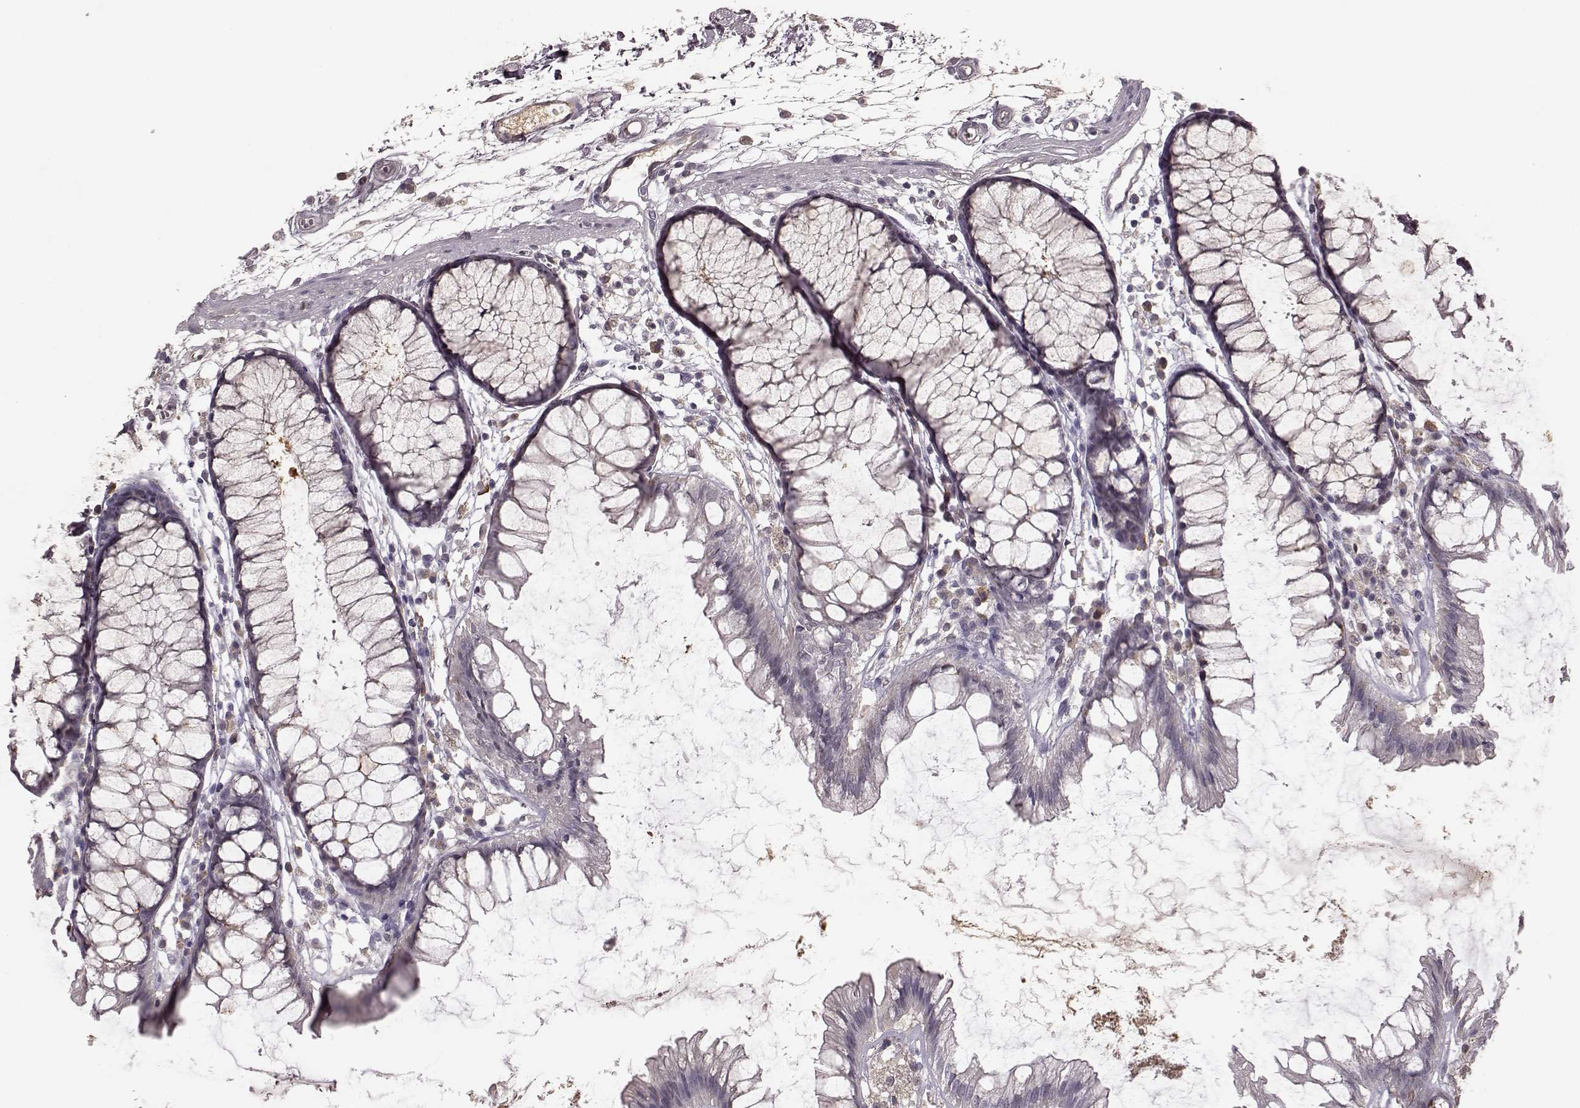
{"staining": {"intensity": "negative", "quantity": "none", "location": "none"}, "tissue": "colon", "cell_type": "Endothelial cells", "image_type": "normal", "snomed": [{"axis": "morphology", "description": "Normal tissue, NOS"}, {"axis": "morphology", "description": "Adenocarcinoma, NOS"}, {"axis": "topography", "description": "Colon"}], "caption": "Micrograph shows no significant protein expression in endothelial cells of unremarkable colon.", "gene": "NRL", "patient": {"sex": "male", "age": 65}}